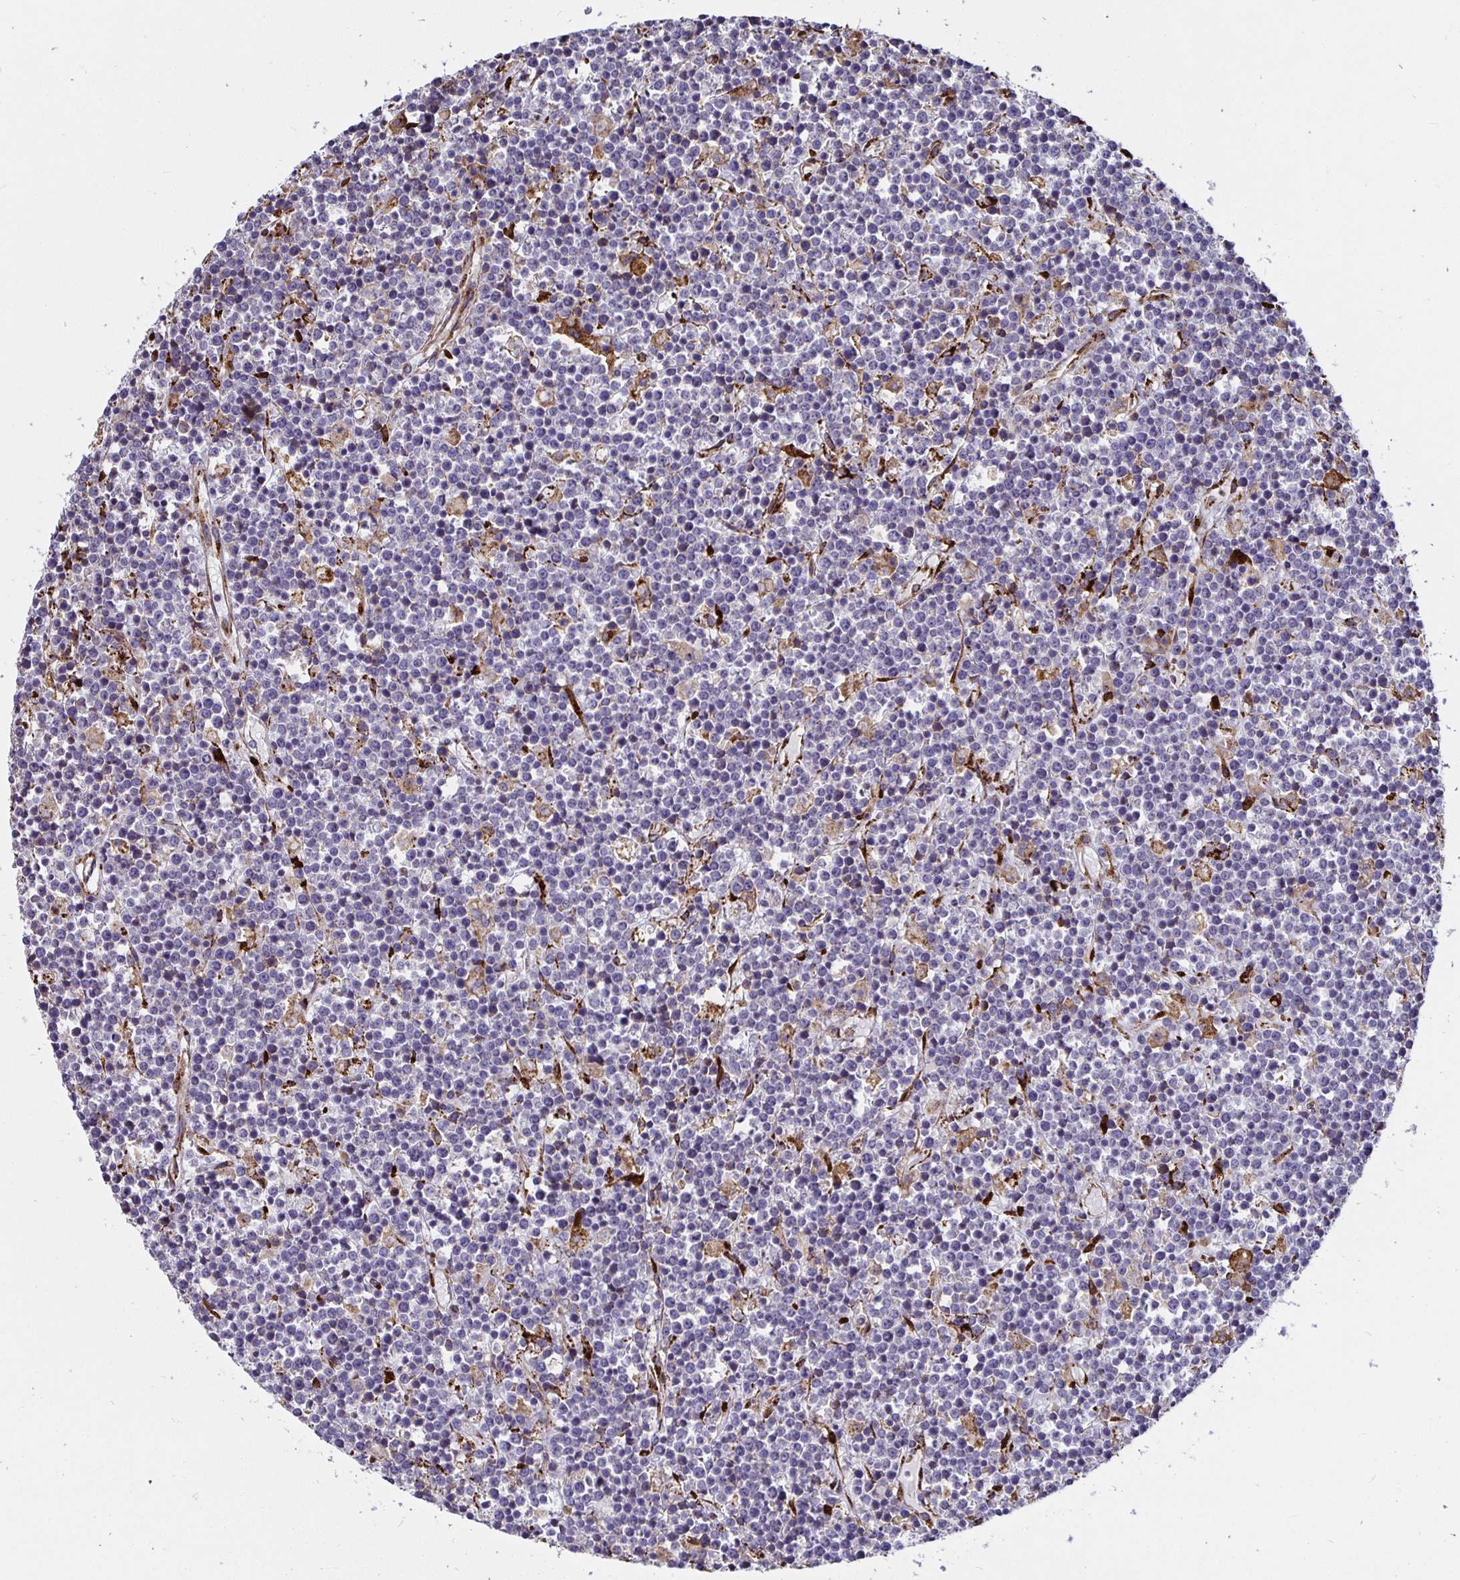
{"staining": {"intensity": "negative", "quantity": "none", "location": "none"}, "tissue": "lymphoma", "cell_type": "Tumor cells", "image_type": "cancer", "snomed": [{"axis": "morphology", "description": "Malignant lymphoma, non-Hodgkin's type, High grade"}, {"axis": "topography", "description": "Ovary"}], "caption": "High magnification brightfield microscopy of malignant lymphoma, non-Hodgkin's type (high-grade) stained with DAB (3,3'-diaminobenzidine) (brown) and counterstained with hematoxylin (blue): tumor cells show no significant positivity.", "gene": "P4HA2", "patient": {"sex": "female", "age": 56}}